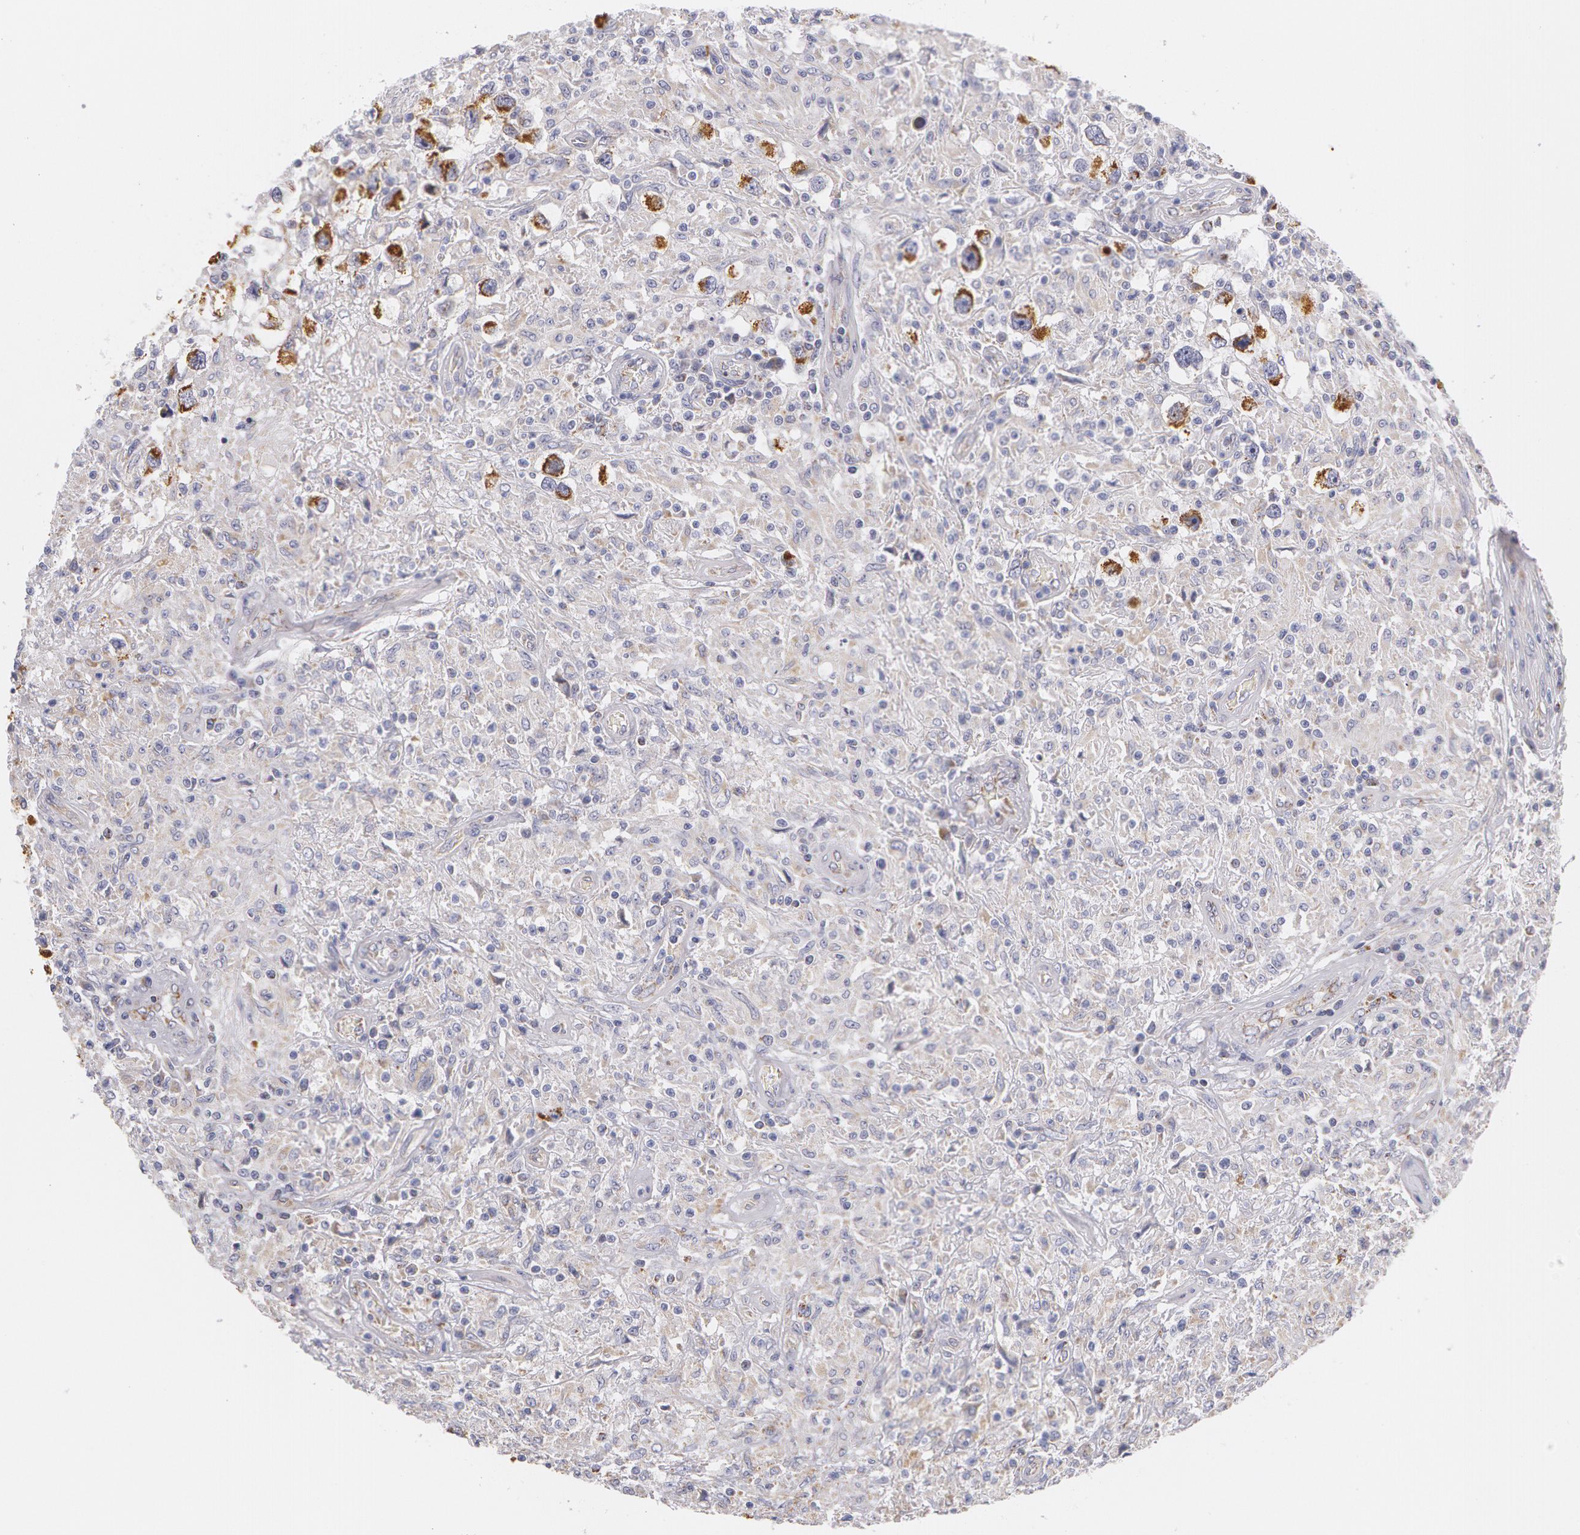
{"staining": {"intensity": "moderate", "quantity": "<25%", "location": "cytoplasmic/membranous"}, "tissue": "testis cancer", "cell_type": "Tumor cells", "image_type": "cancer", "snomed": [{"axis": "morphology", "description": "Seminoma, NOS"}, {"axis": "topography", "description": "Testis"}], "caption": "Immunohistochemical staining of testis cancer (seminoma) shows low levels of moderate cytoplasmic/membranous protein staining in about <25% of tumor cells.", "gene": "KRT18", "patient": {"sex": "male", "age": 34}}